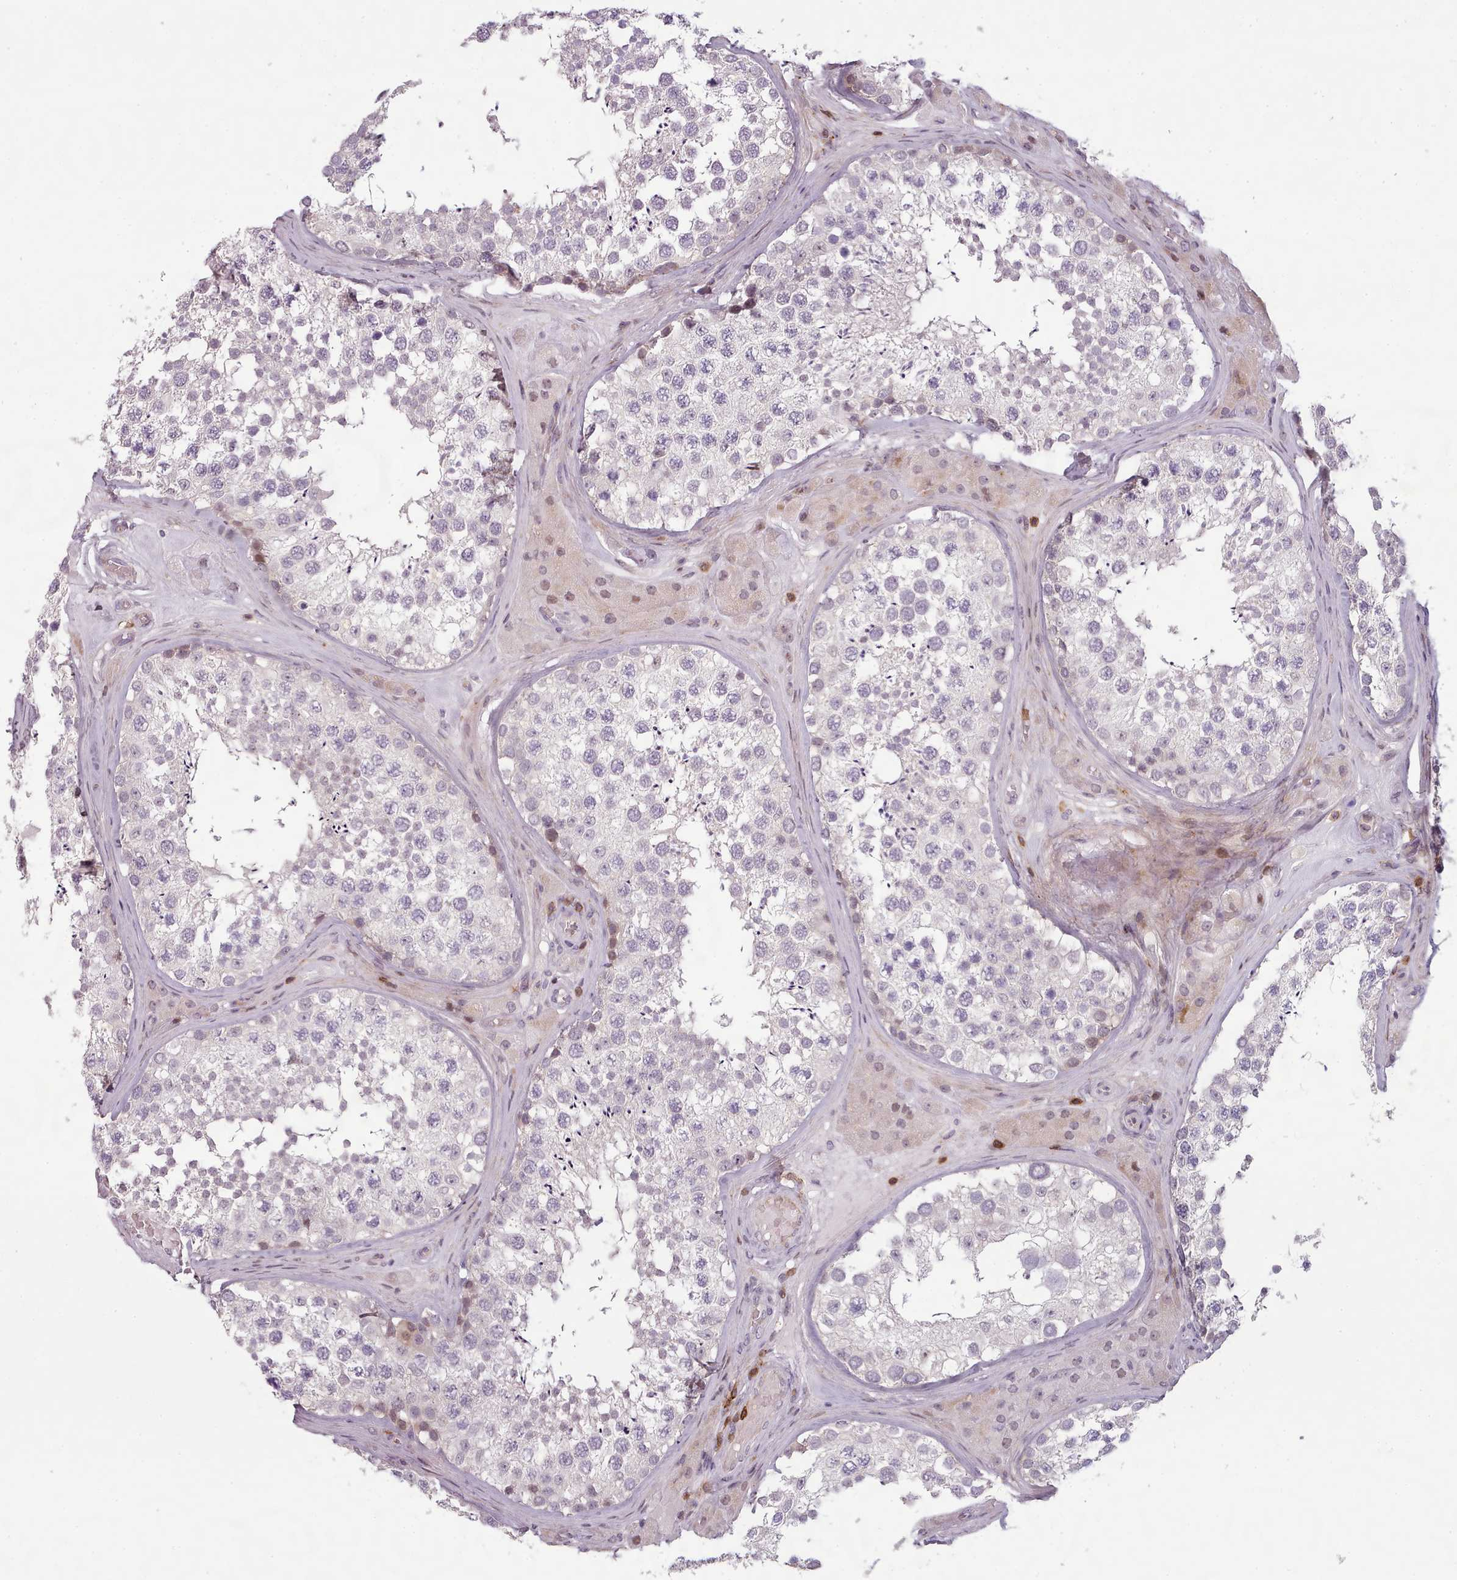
{"staining": {"intensity": "moderate", "quantity": "<25%", "location": "cytoplasmic/membranous"}, "tissue": "testis", "cell_type": "Cells in seminiferous ducts", "image_type": "normal", "snomed": [{"axis": "morphology", "description": "Normal tissue, NOS"}, {"axis": "topography", "description": "Testis"}], "caption": "IHC (DAB) staining of normal testis reveals moderate cytoplasmic/membranous protein expression in approximately <25% of cells in seminiferous ducts. (DAB (3,3'-diaminobenzidine) IHC, brown staining for protein, blue staining for nuclei).", "gene": "ZNF583", "patient": {"sex": "male", "age": 46}}